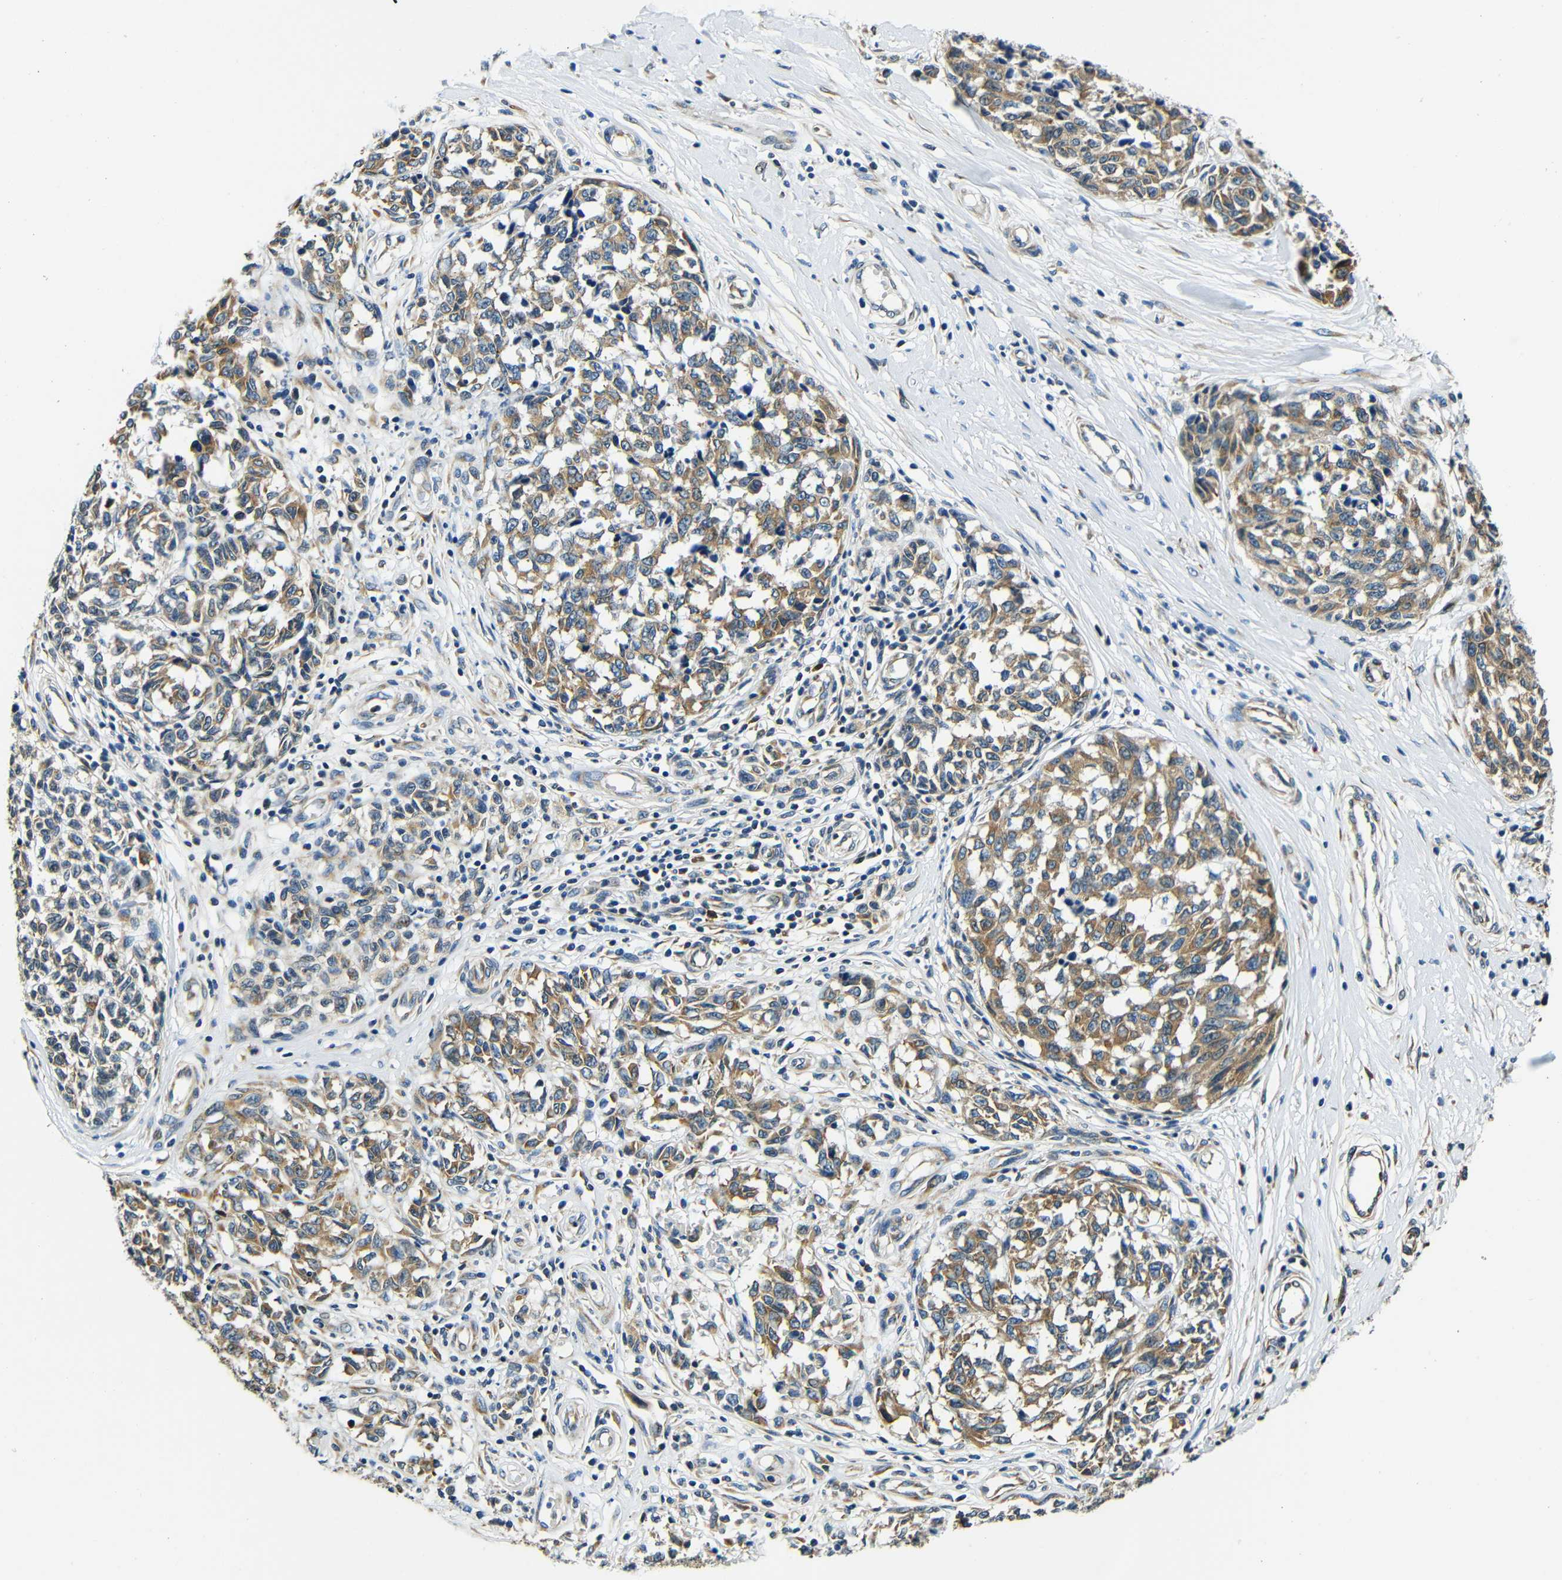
{"staining": {"intensity": "moderate", "quantity": ">75%", "location": "cytoplasmic/membranous"}, "tissue": "melanoma", "cell_type": "Tumor cells", "image_type": "cancer", "snomed": [{"axis": "morphology", "description": "Malignant melanoma, NOS"}, {"axis": "topography", "description": "Skin"}], "caption": "Immunohistochemical staining of melanoma exhibits moderate cytoplasmic/membranous protein positivity in approximately >75% of tumor cells. Using DAB (3,3'-diaminobenzidine) (brown) and hematoxylin (blue) stains, captured at high magnification using brightfield microscopy.", "gene": "VAPB", "patient": {"sex": "female", "age": 64}}